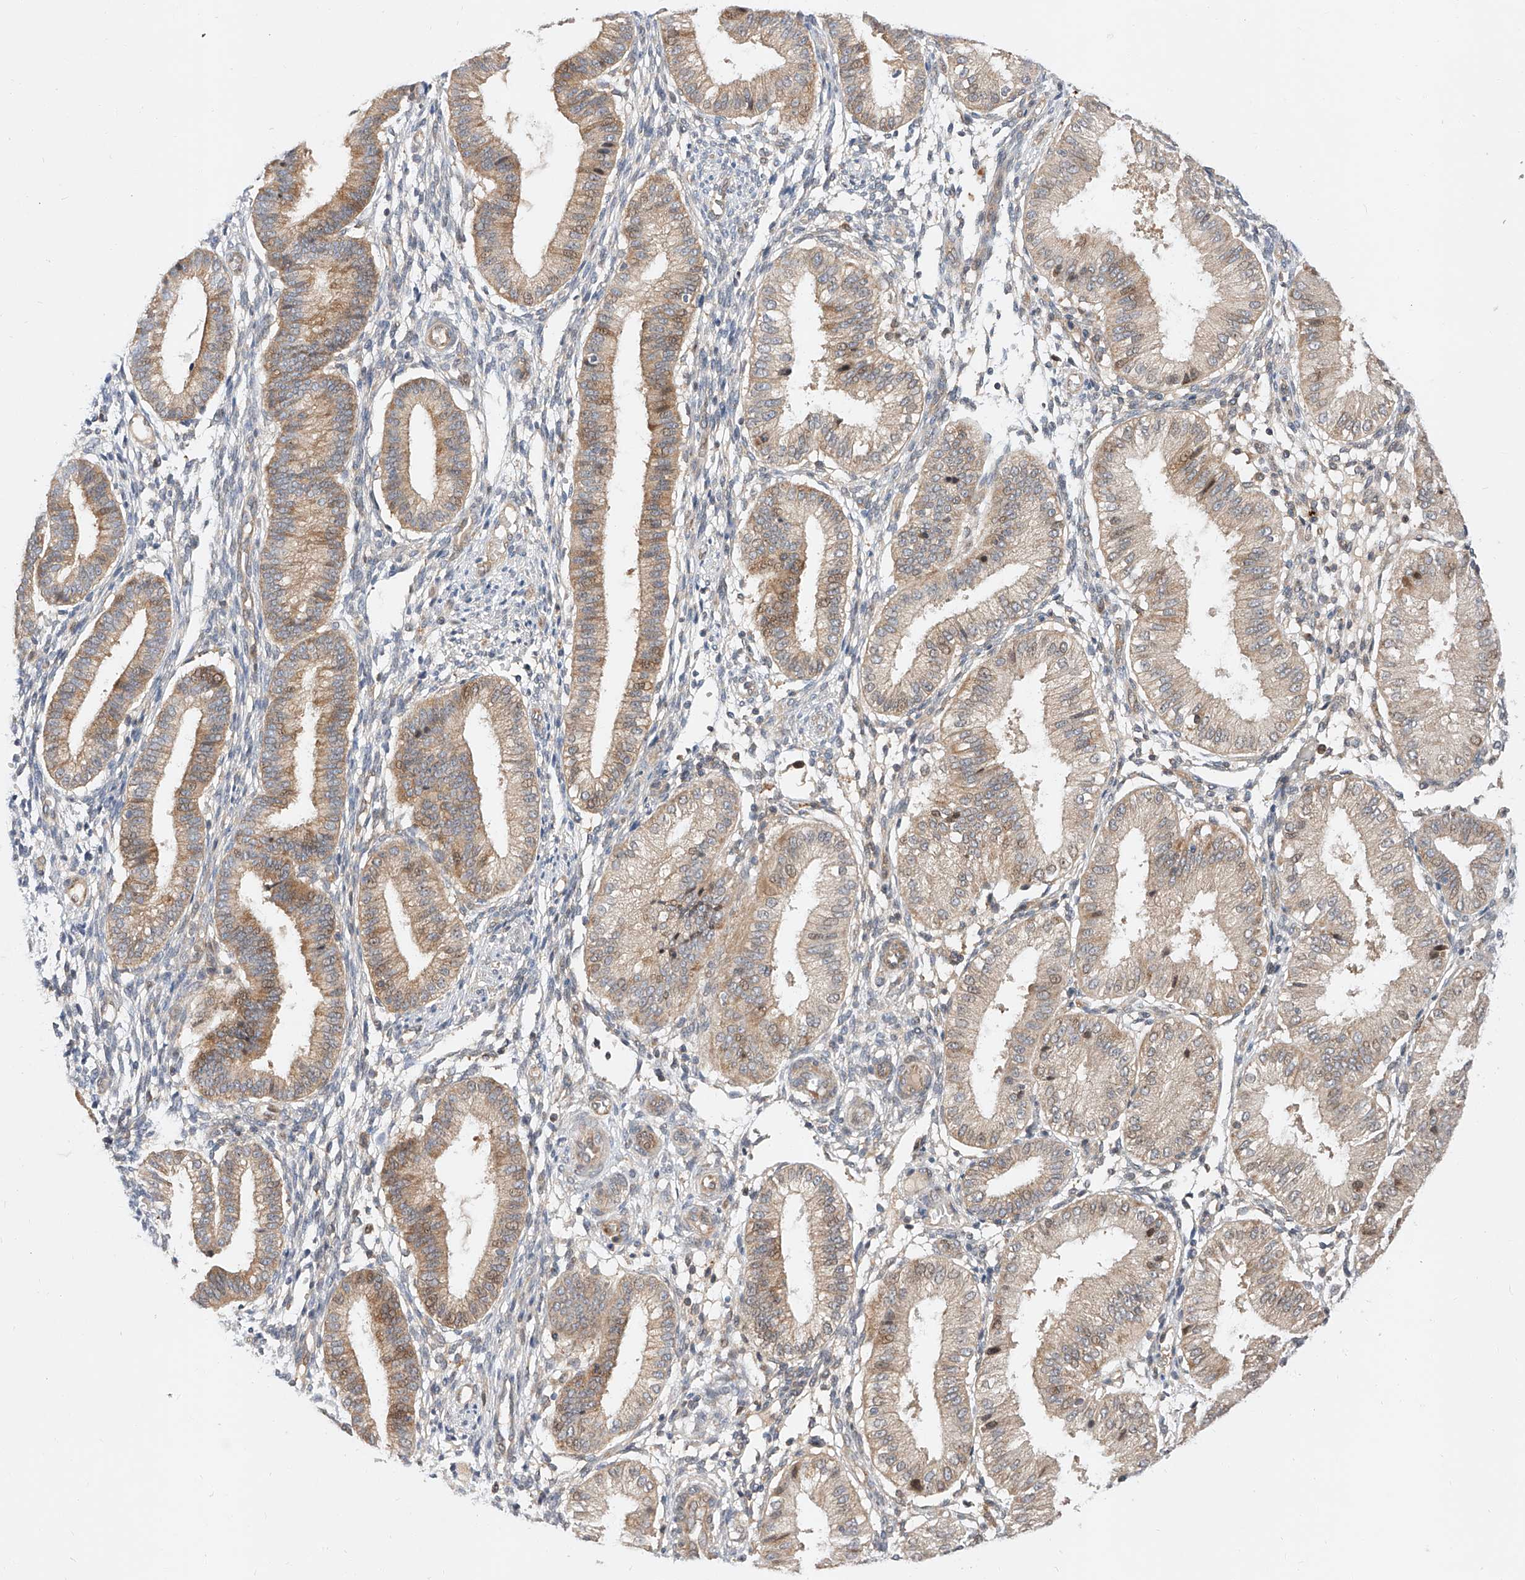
{"staining": {"intensity": "negative", "quantity": "none", "location": "none"}, "tissue": "endometrium", "cell_type": "Cells in endometrial stroma", "image_type": "normal", "snomed": [{"axis": "morphology", "description": "Normal tissue, NOS"}, {"axis": "topography", "description": "Endometrium"}], "caption": "This micrograph is of benign endometrium stained with immunohistochemistry to label a protein in brown with the nuclei are counter-stained blue. There is no positivity in cells in endometrial stroma.", "gene": "DIRAS3", "patient": {"sex": "female", "age": 39}}